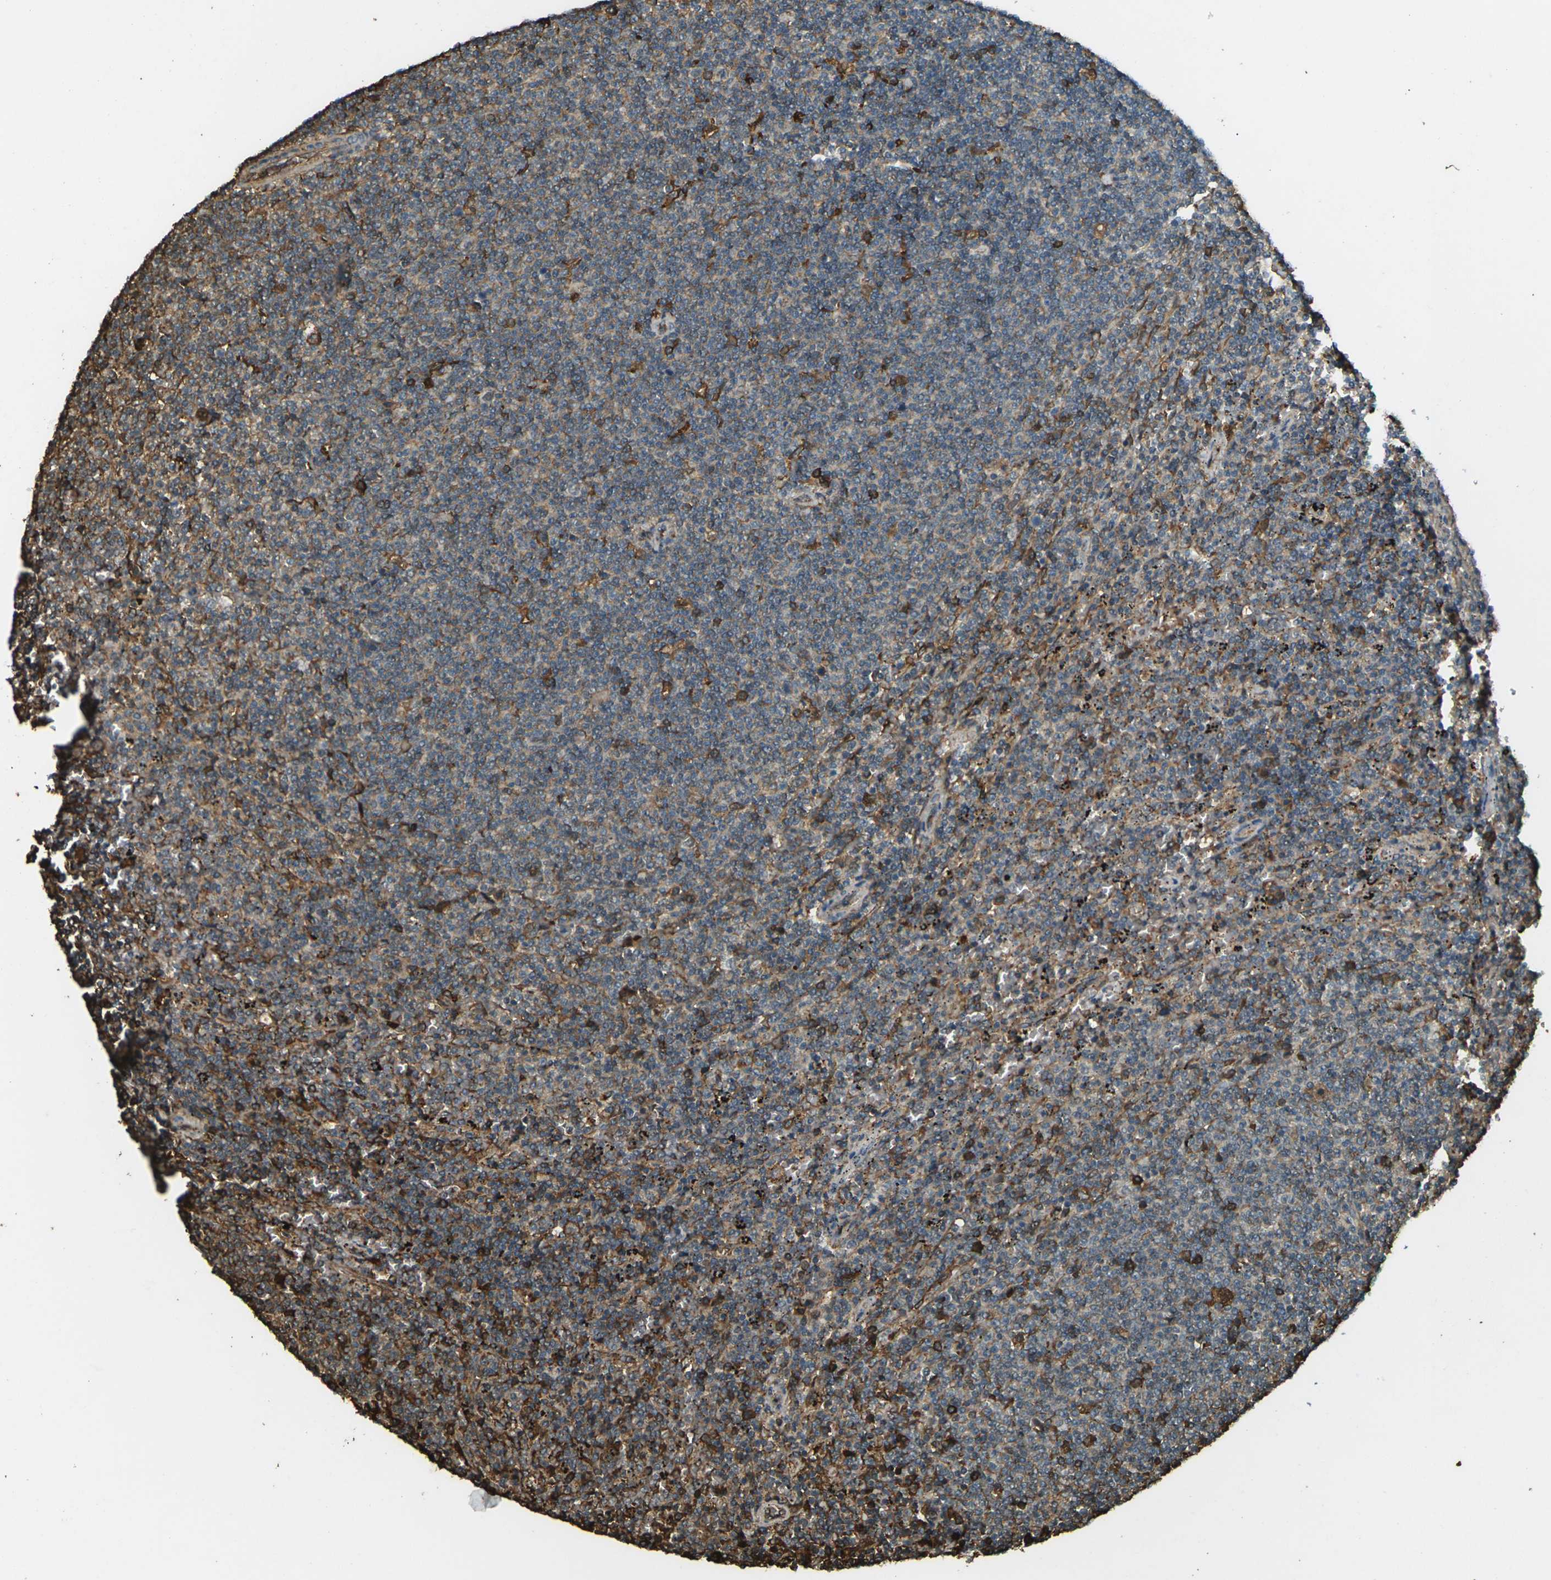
{"staining": {"intensity": "strong", "quantity": "25%-75%", "location": "cytoplasmic/membranous"}, "tissue": "lymphoma", "cell_type": "Tumor cells", "image_type": "cancer", "snomed": [{"axis": "morphology", "description": "Malignant lymphoma, non-Hodgkin's type, Low grade"}, {"axis": "topography", "description": "Spleen"}], "caption": "The photomicrograph reveals immunohistochemical staining of lymphoma. There is strong cytoplasmic/membranous staining is appreciated in about 25%-75% of tumor cells. The staining is performed using DAB brown chromogen to label protein expression. The nuclei are counter-stained blue using hematoxylin.", "gene": "CYP1B1", "patient": {"sex": "female", "age": 50}}